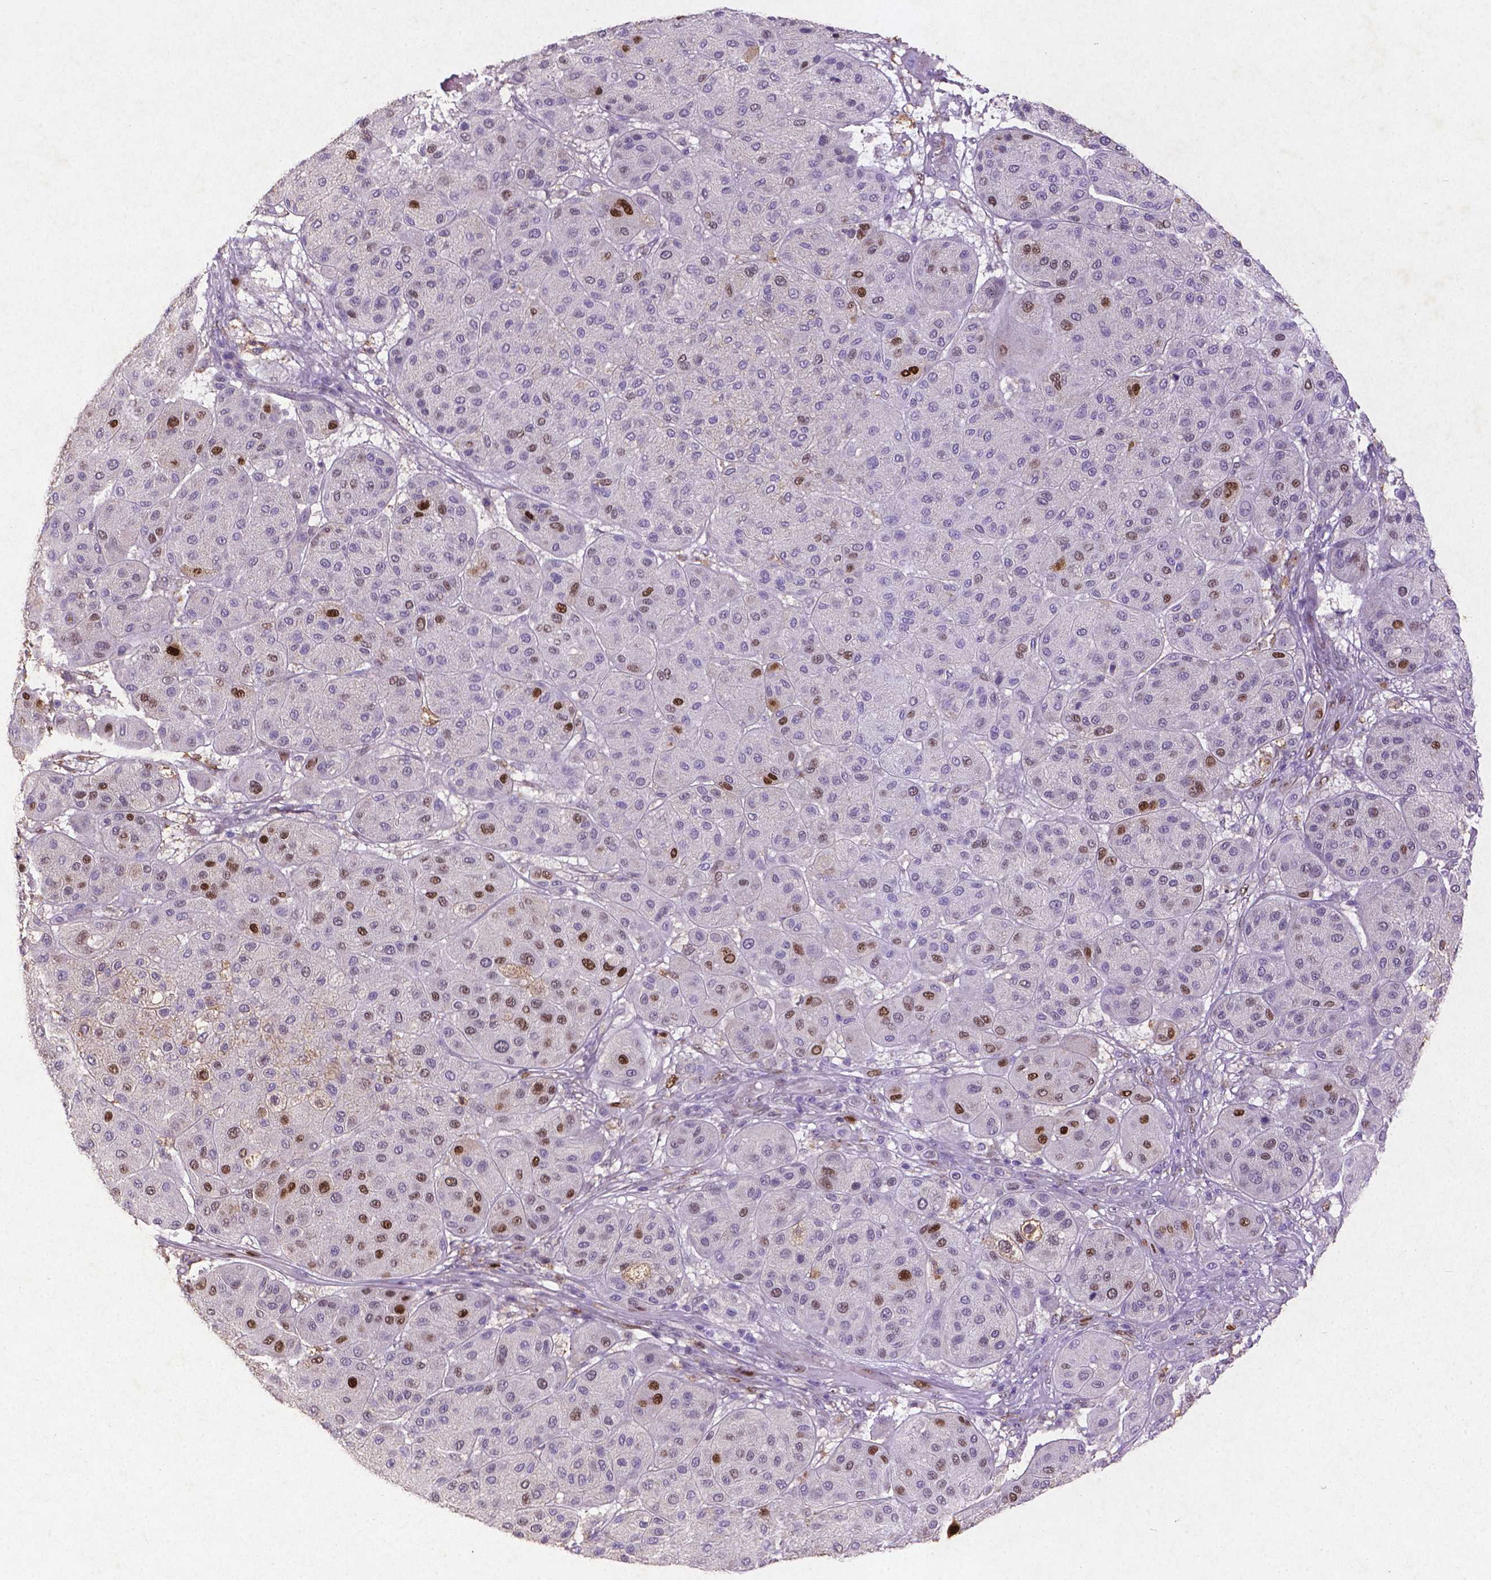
{"staining": {"intensity": "strong", "quantity": "<25%", "location": "nuclear"}, "tissue": "melanoma", "cell_type": "Tumor cells", "image_type": "cancer", "snomed": [{"axis": "morphology", "description": "Malignant melanoma, Metastatic site"}, {"axis": "topography", "description": "Smooth muscle"}], "caption": "This image reveals melanoma stained with immunohistochemistry to label a protein in brown. The nuclear of tumor cells show strong positivity for the protein. Nuclei are counter-stained blue.", "gene": "CDKN1A", "patient": {"sex": "male", "age": 41}}